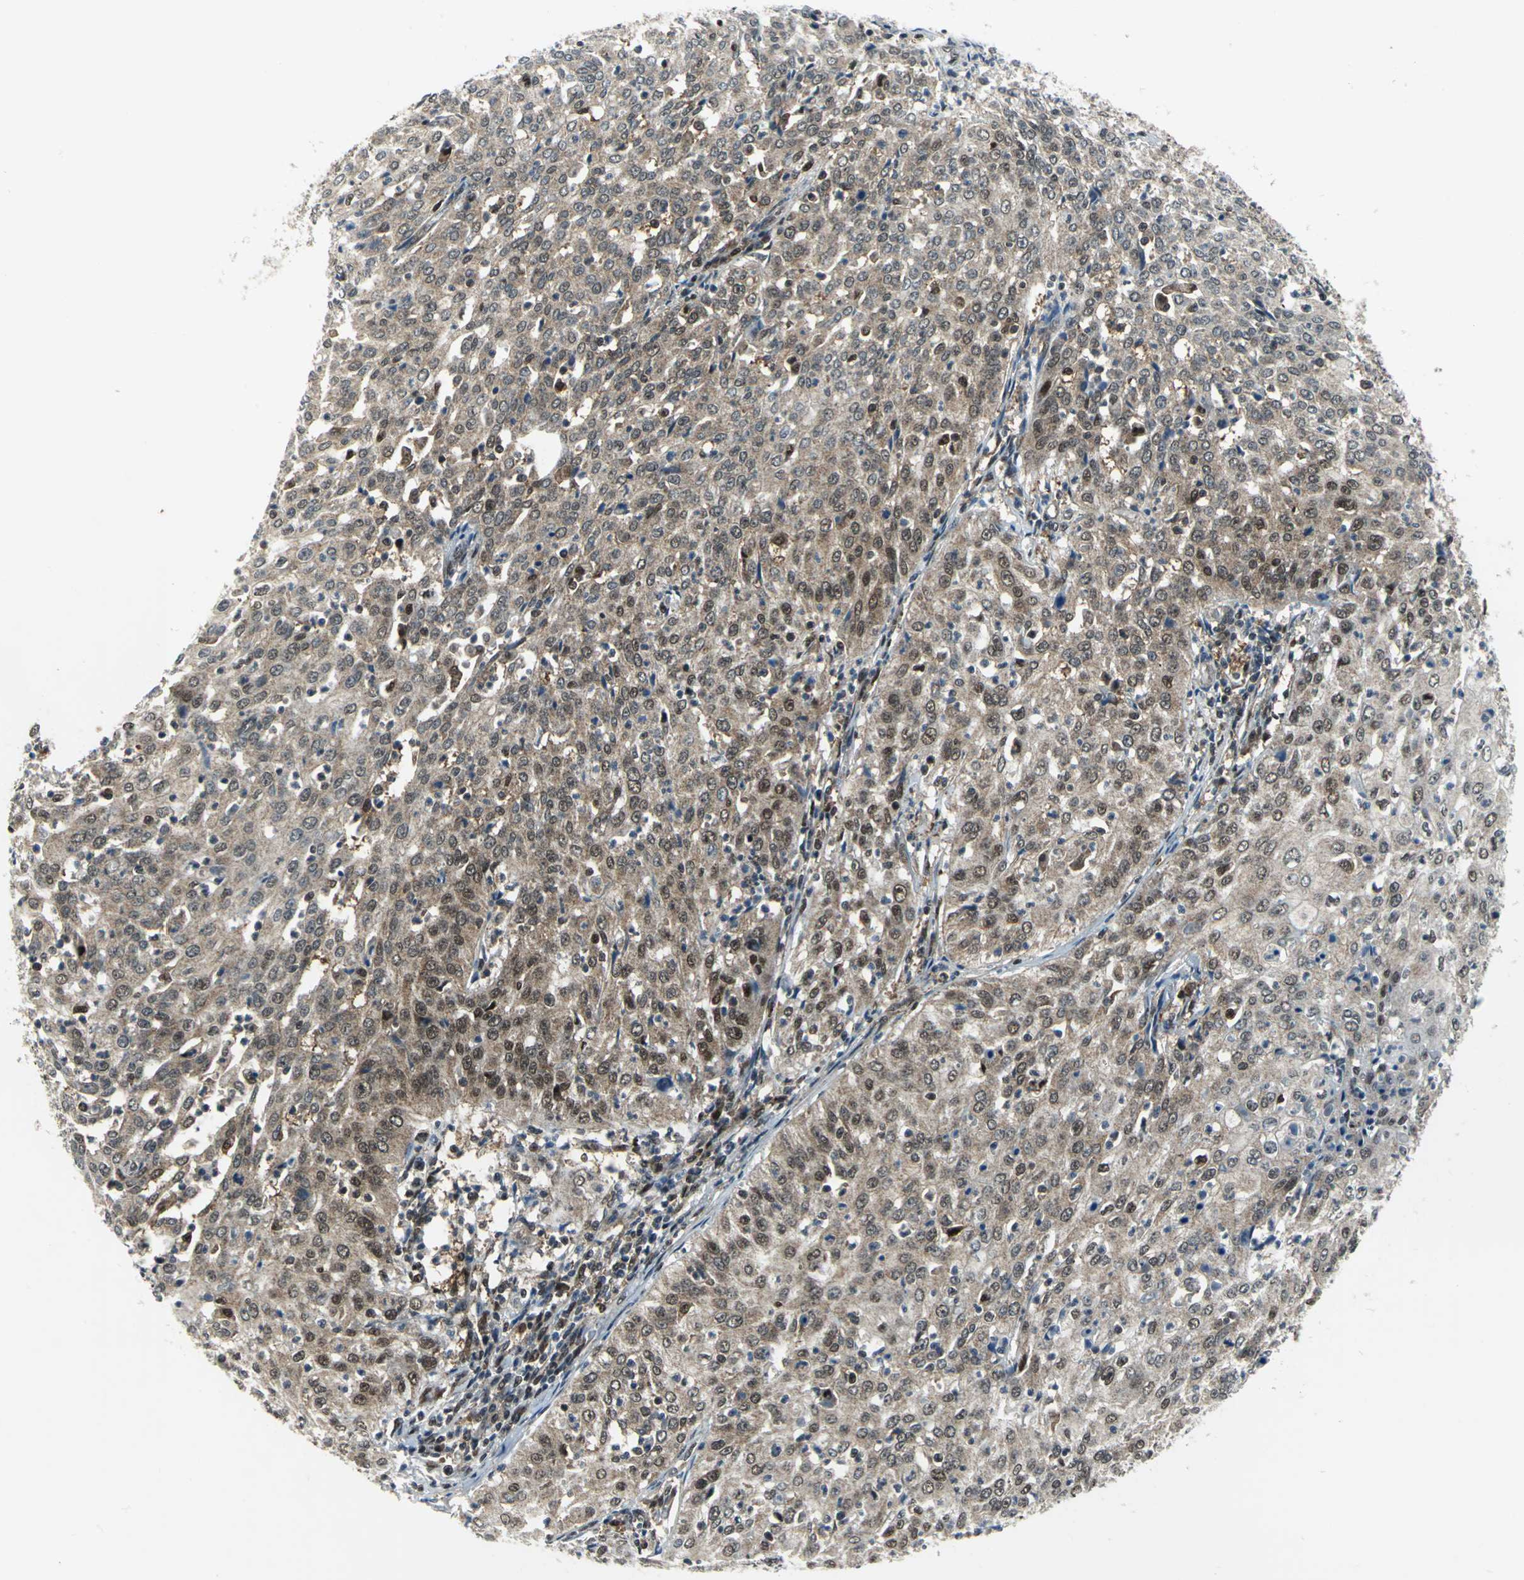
{"staining": {"intensity": "moderate", "quantity": "25%-75%", "location": "cytoplasmic/membranous,nuclear"}, "tissue": "cervical cancer", "cell_type": "Tumor cells", "image_type": "cancer", "snomed": [{"axis": "morphology", "description": "Squamous cell carcinoma, NOS"}, {"axis": "topography", "description": "Cervix"}], "caption": "DAB immunohistochemical staining of cervical cancer (squamous cell carcinoma) exhibits moderate cytoplasmic/membranous and nuclear protein expression in about 25%-75% of tumor cells.", "gene": "PSMA4", "patient": {"sex": "female", "age": 39}}